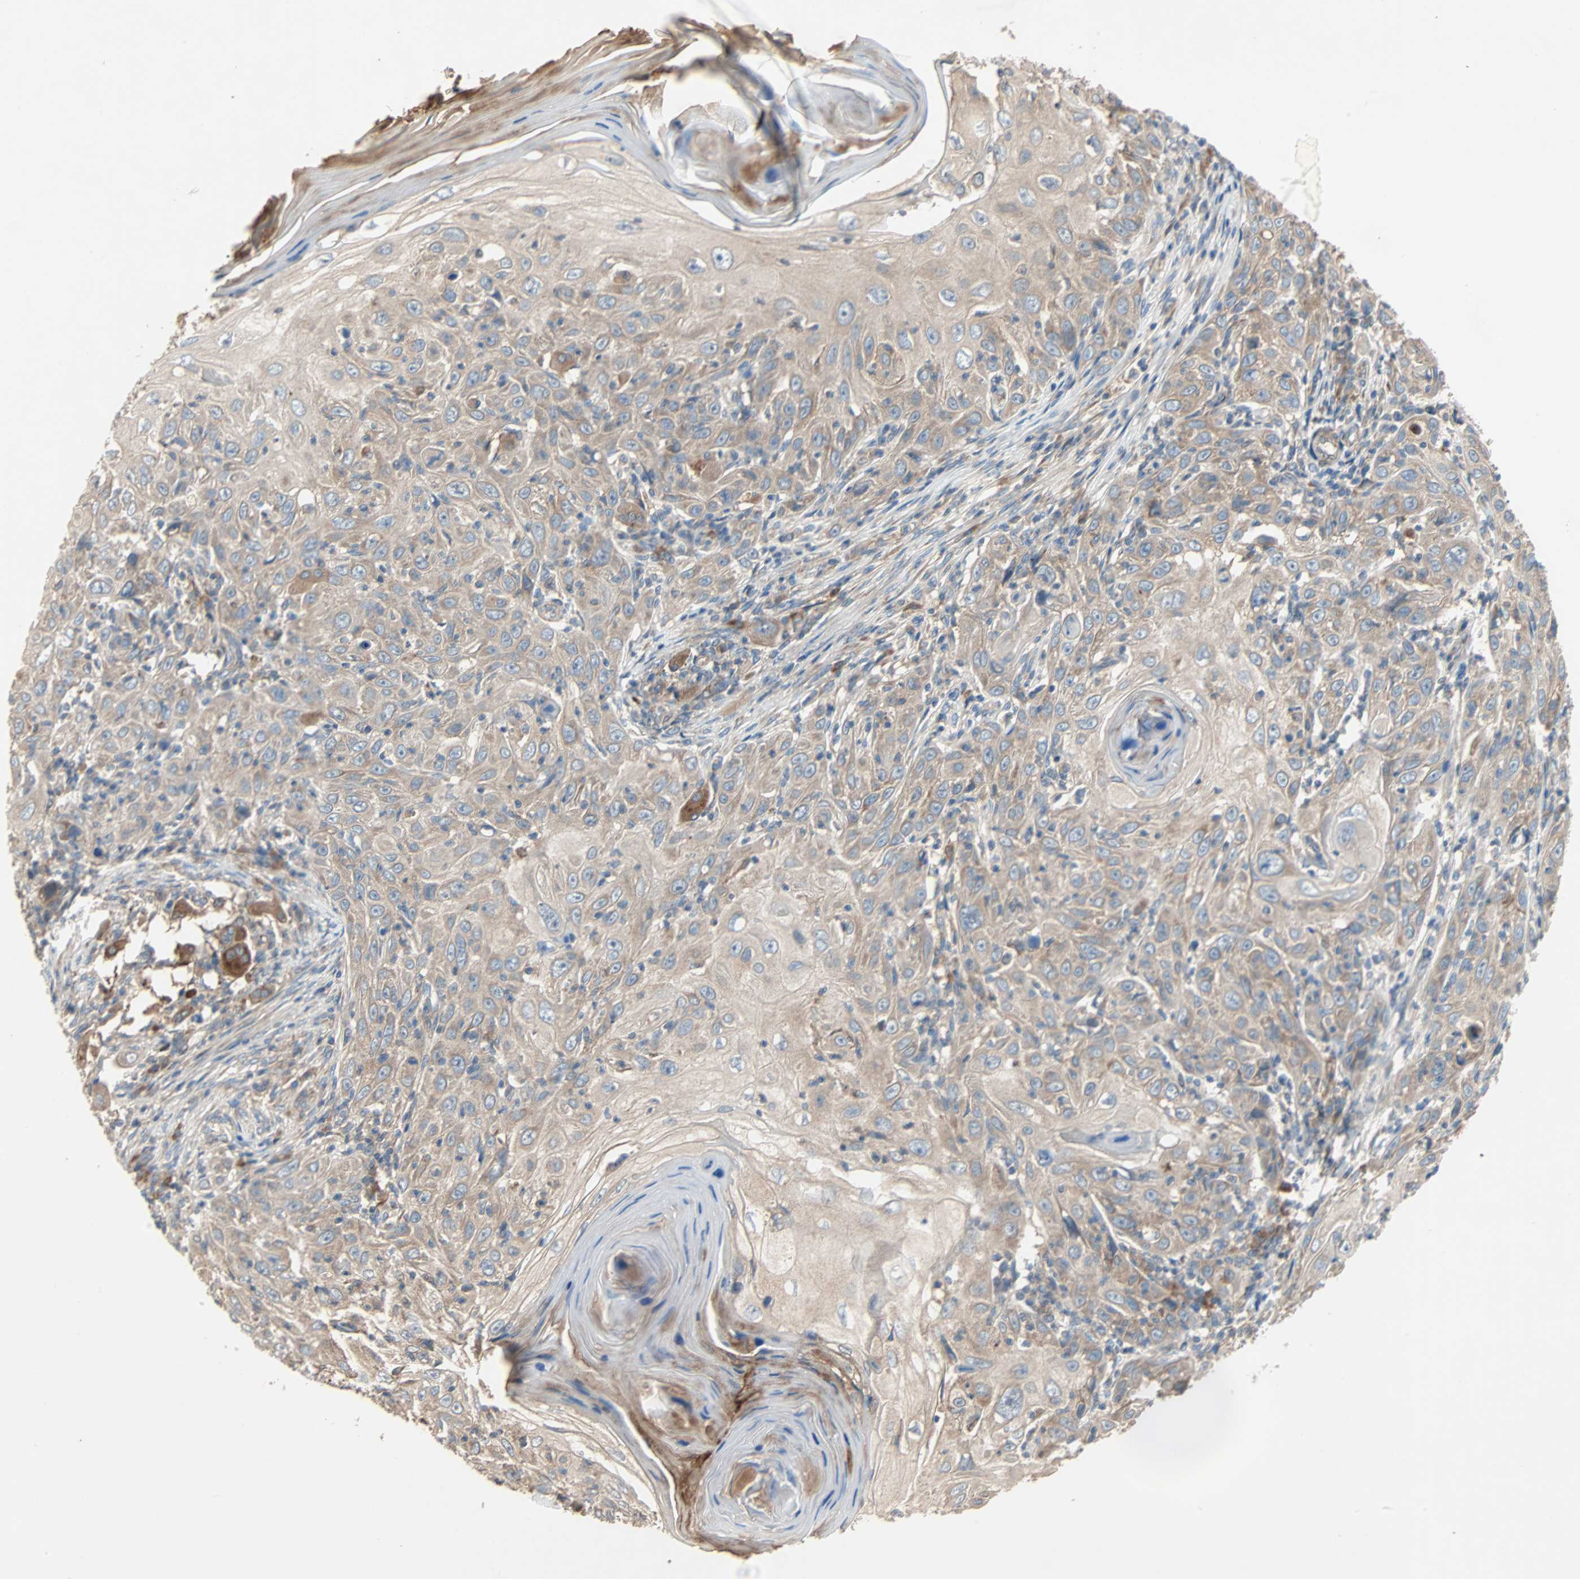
{"staining": {"intensity": "weak", "quantity": ">75%", "location": "cytoplasmic/membranous"}, "tissue": "skin cancer", "cell_type": "Tumor cells", "image_type": "cancer", "snomed": [{"axis": "morphology", "description": "Squamous cell carcinoma, NOS"}, {"axis": "topography", "description": "Skin"}], "caption": "Protein staining of skin squamous cell carcinoma tissue exhibits weak cytoplasmic/membranous expression in about >75% of tumor cells.", "gene": "XYLT1", "patient": {"sex": "female", "age": 88}}